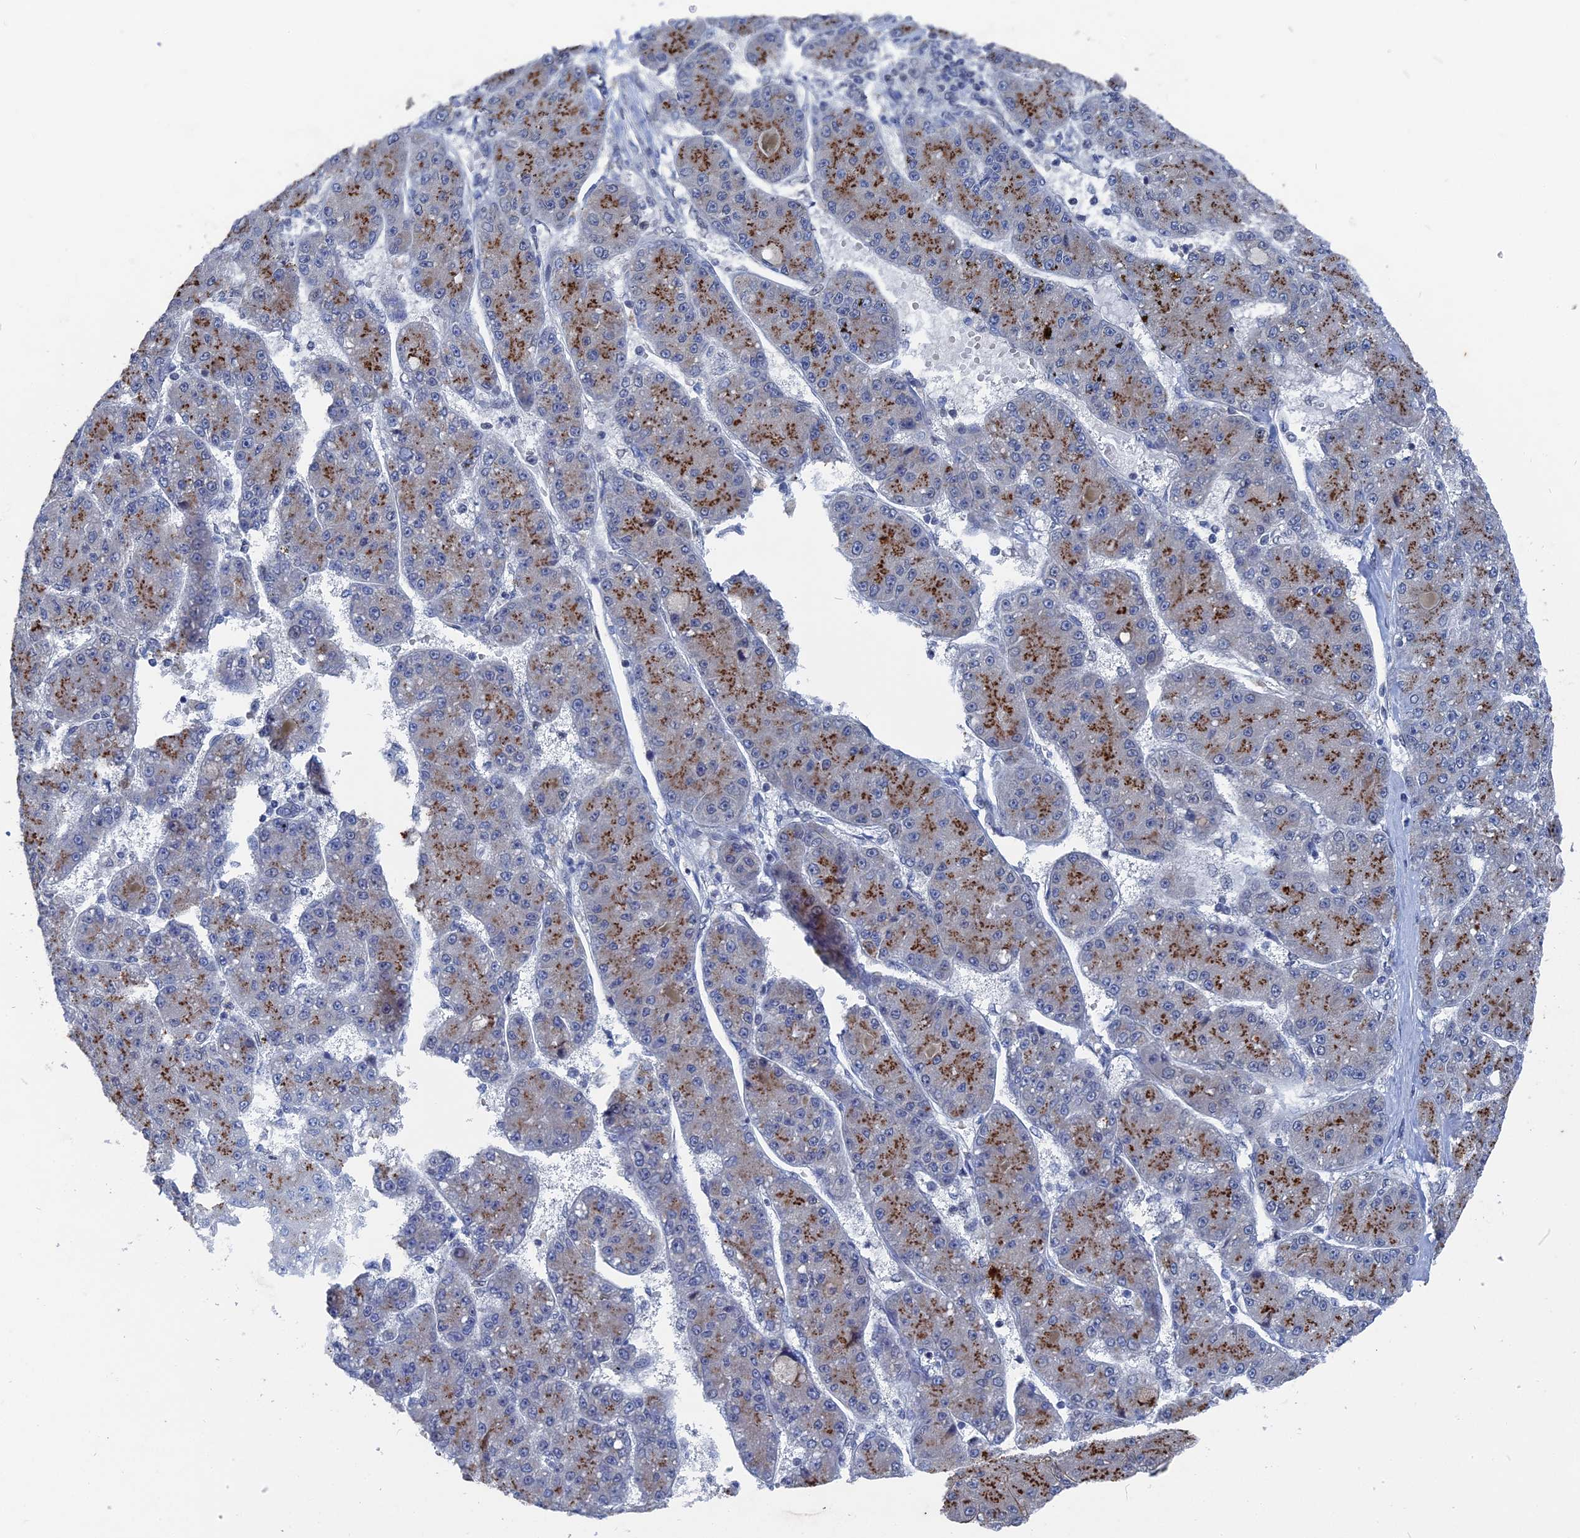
{"staining": {"intensity": "strong", "quantity": "25%-75%", "location": "cytoplasmic/membranous"}, "tissue": "liver cancer", "cell_type": "Tumor cells", "image_type": "cancer", "snomed": [{"axis": "morphology", "description": "Carcinoma, Hepatocellular, NOS"}, {"axis": "topography", "description": "Liver"}], "caption": "Liver cancer (hepatocellular carcinoma) tissue exhibits strong cytoplasmic/membranous positivity in about 25%-75% of tumor cells", "gene": "MTRF1", "patient": {"sex": "male", "age": 67}}